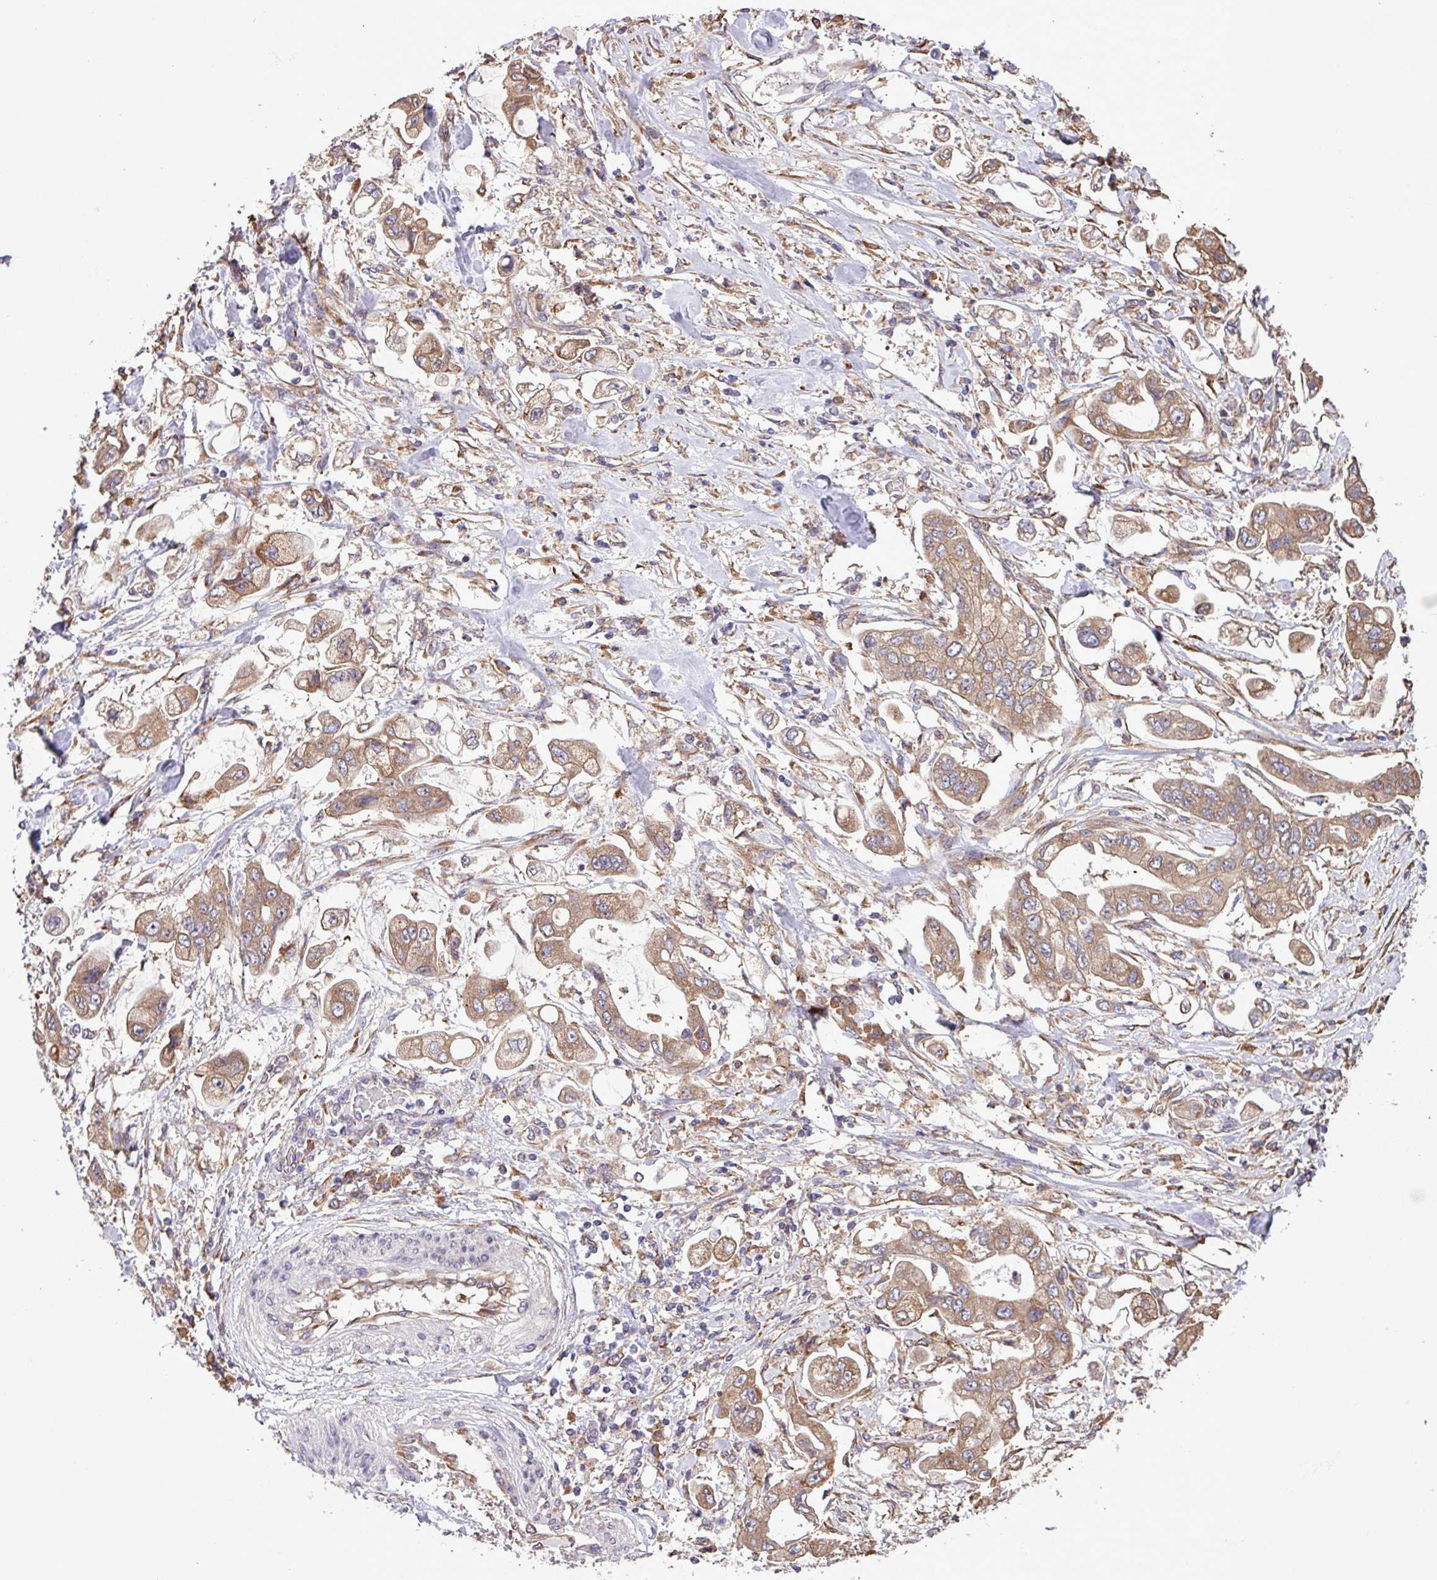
{"staining": {"intensity": "moderate", "quantity": ">75%", "location": "cytoplasmic/membranous"}, "tissue": "stomach cancer", "cell_type": "Tumor cells", "image_type": "cancer", "snomed": [{"axis": "morphology", "description": "Adenocarcinoma, NOS"}, {"axis": "topography", "description": "Stomach"}], "caption": "Immunohistochemical staining of adenocarcinoma (stomach) shows medium levels of moderate cytoplasmic/membranous protein expression in about >75% of tumor cells. Immunohistochemistry stains the protein in brown and the nuclei are stained blue.", "gene": "MEGF6", "patient": {"sex": "male", "age": 62}}